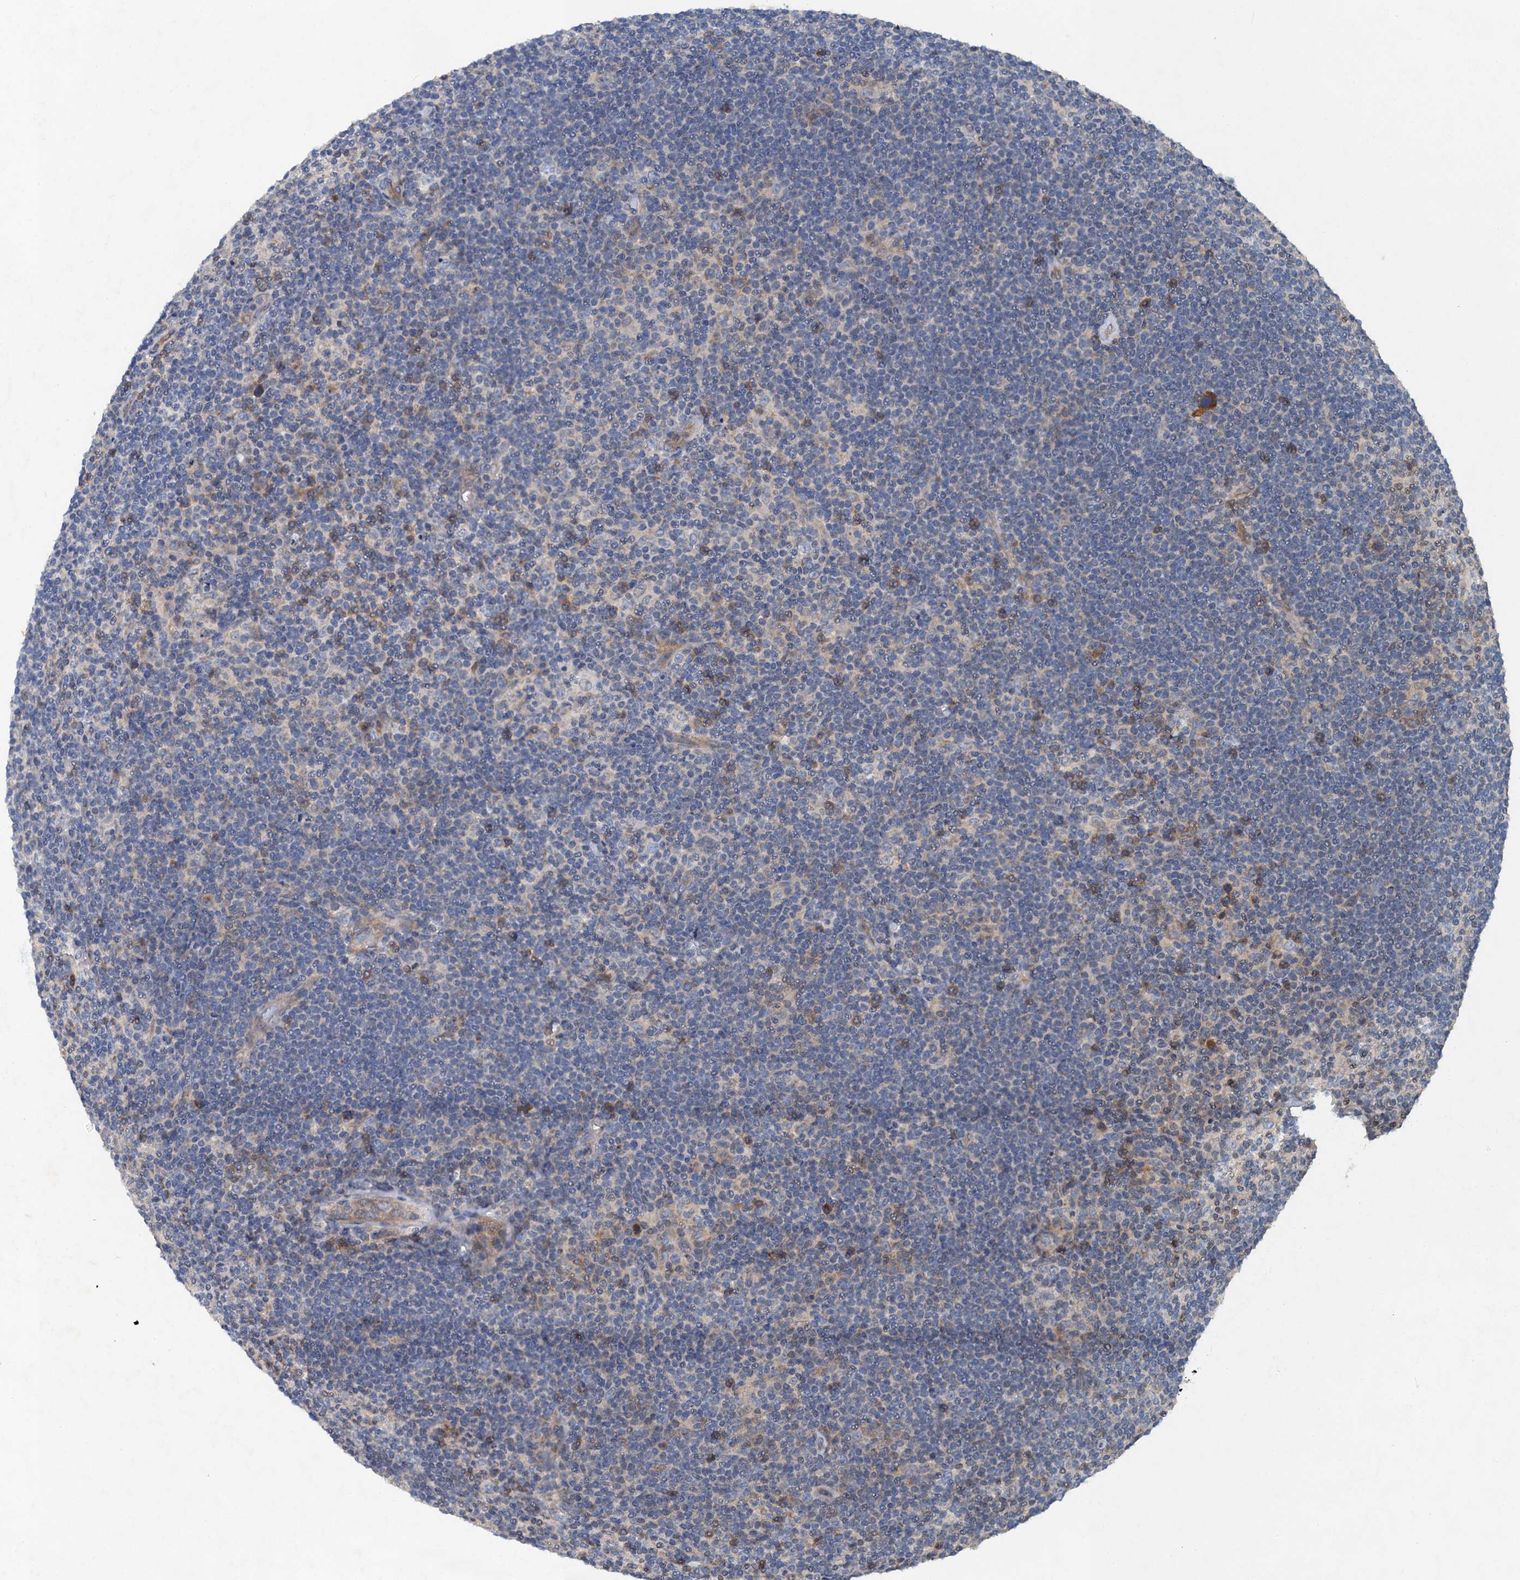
{"staining": {"intensity": "negative", "quantity": "none", "location": "none"}, "tissue": "lymphoma", "cell_type": "Tumor cells", "image_type": "cancer", "snomed": [{"axis": "morphology", "description": "Hodgkin's disease, NOS"}, {"axis": "topography", "description": "Lymph node"}], "caption": "Immunohistochemical staining of Hodgkin's disease reveals no significant staining in tumor cells.", "gene": "NBEA", "patient": {"sex": "female", "age": 57}}